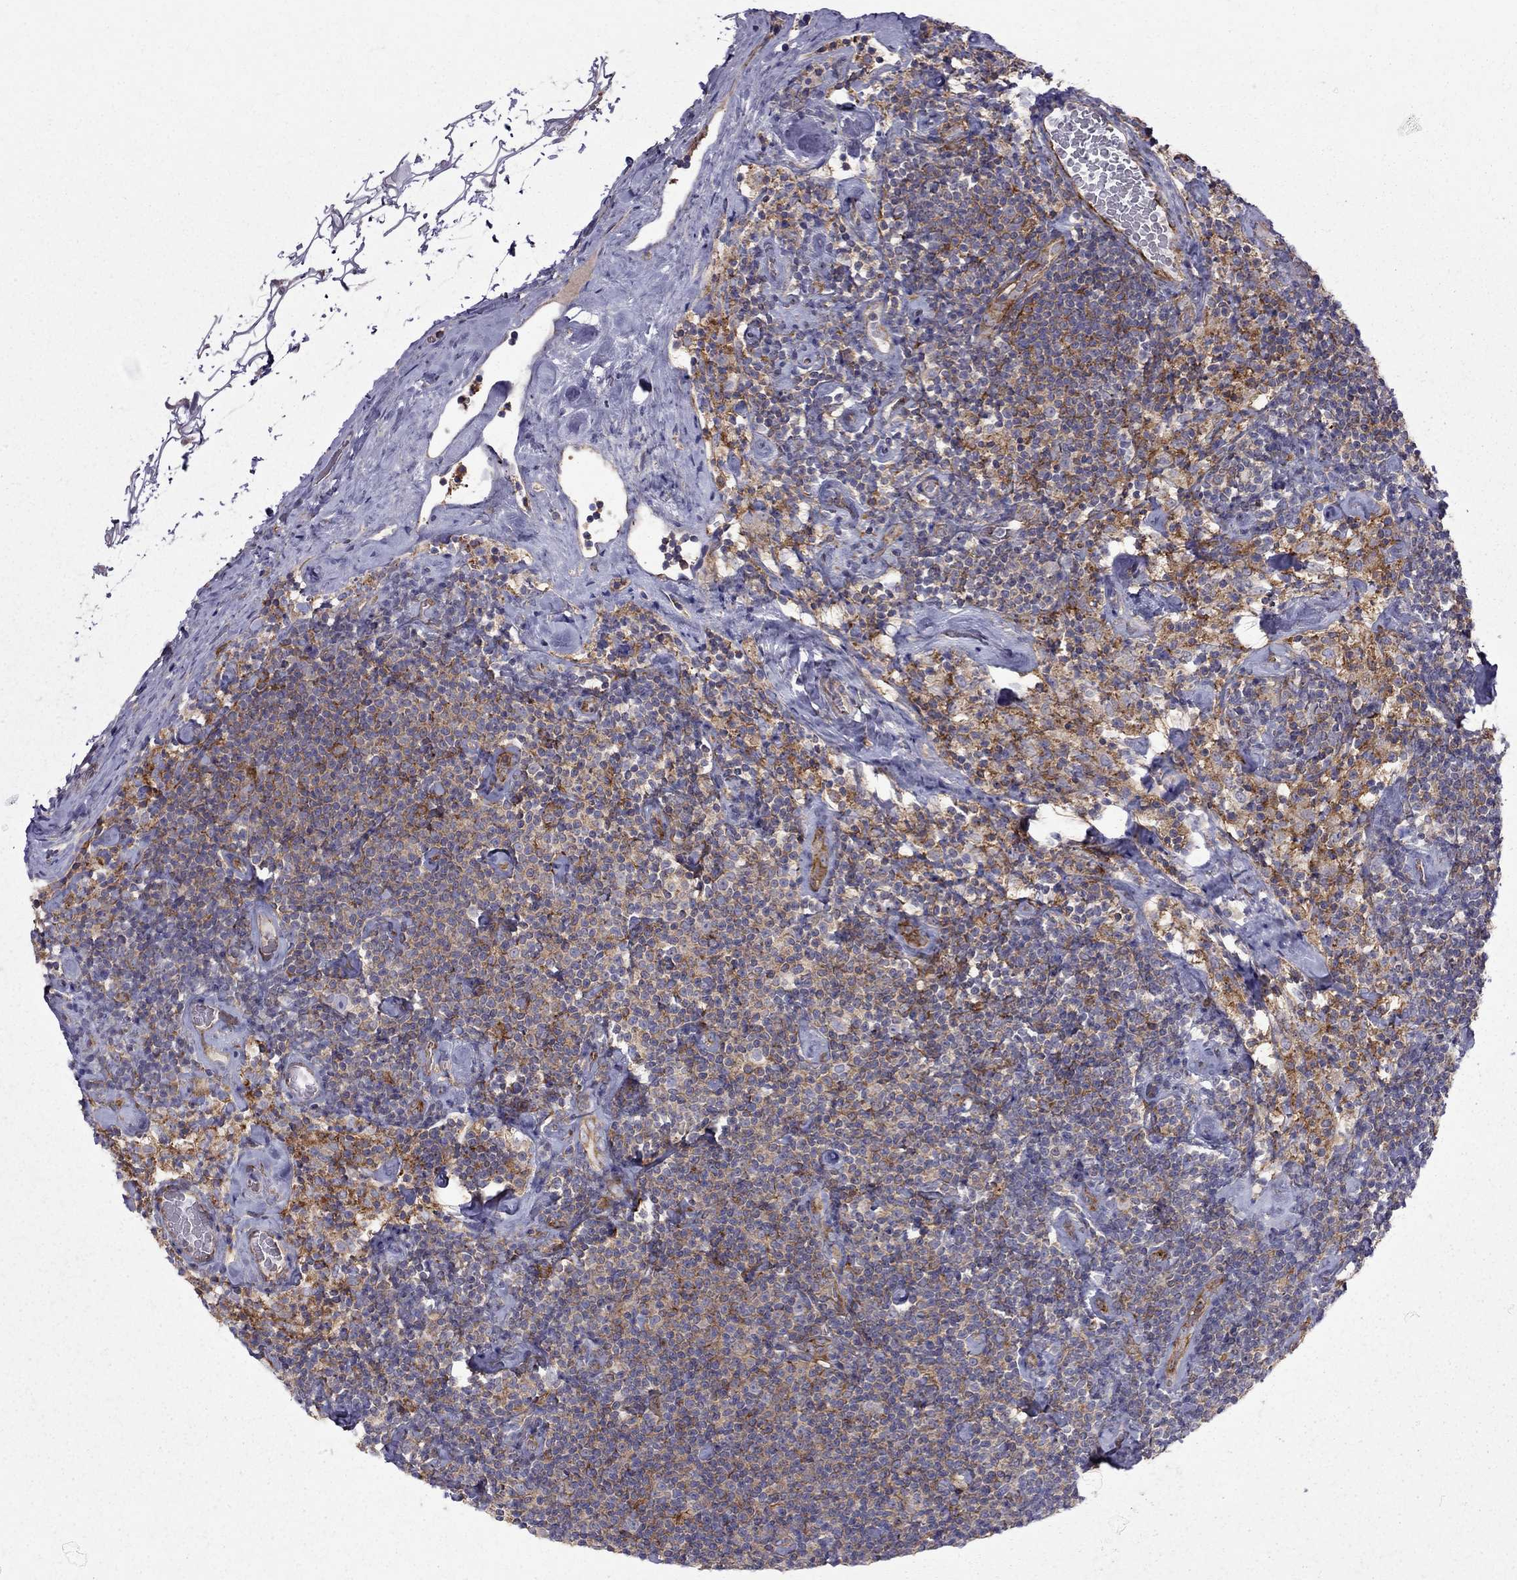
{"staining": {"intensity": "strong", "quantity": "<25%", "location": "cytoplasmic/membranous"}, "tissue": "lymphoma", "cell_type": "Tumor cells", "image_type": "cancer", "snomed": [{"axis": "morphology", "description": "Malignant lymphoma, non-Hodgkin's type, Low grade"}, {"axis": "topography", "description": "Lymph node"}], "caption": "Immunohistochemistry (IHC) image of human low-grade malignant lymphoma, non-Hodgkin's type stained for a protein (brown), which demonstrates medium levels of strong cytoplasmic/membranous positivity in about <25% of tumor cells.", "gene": "EIF4E3", "patient": {"sex": "male", "age": 81}}